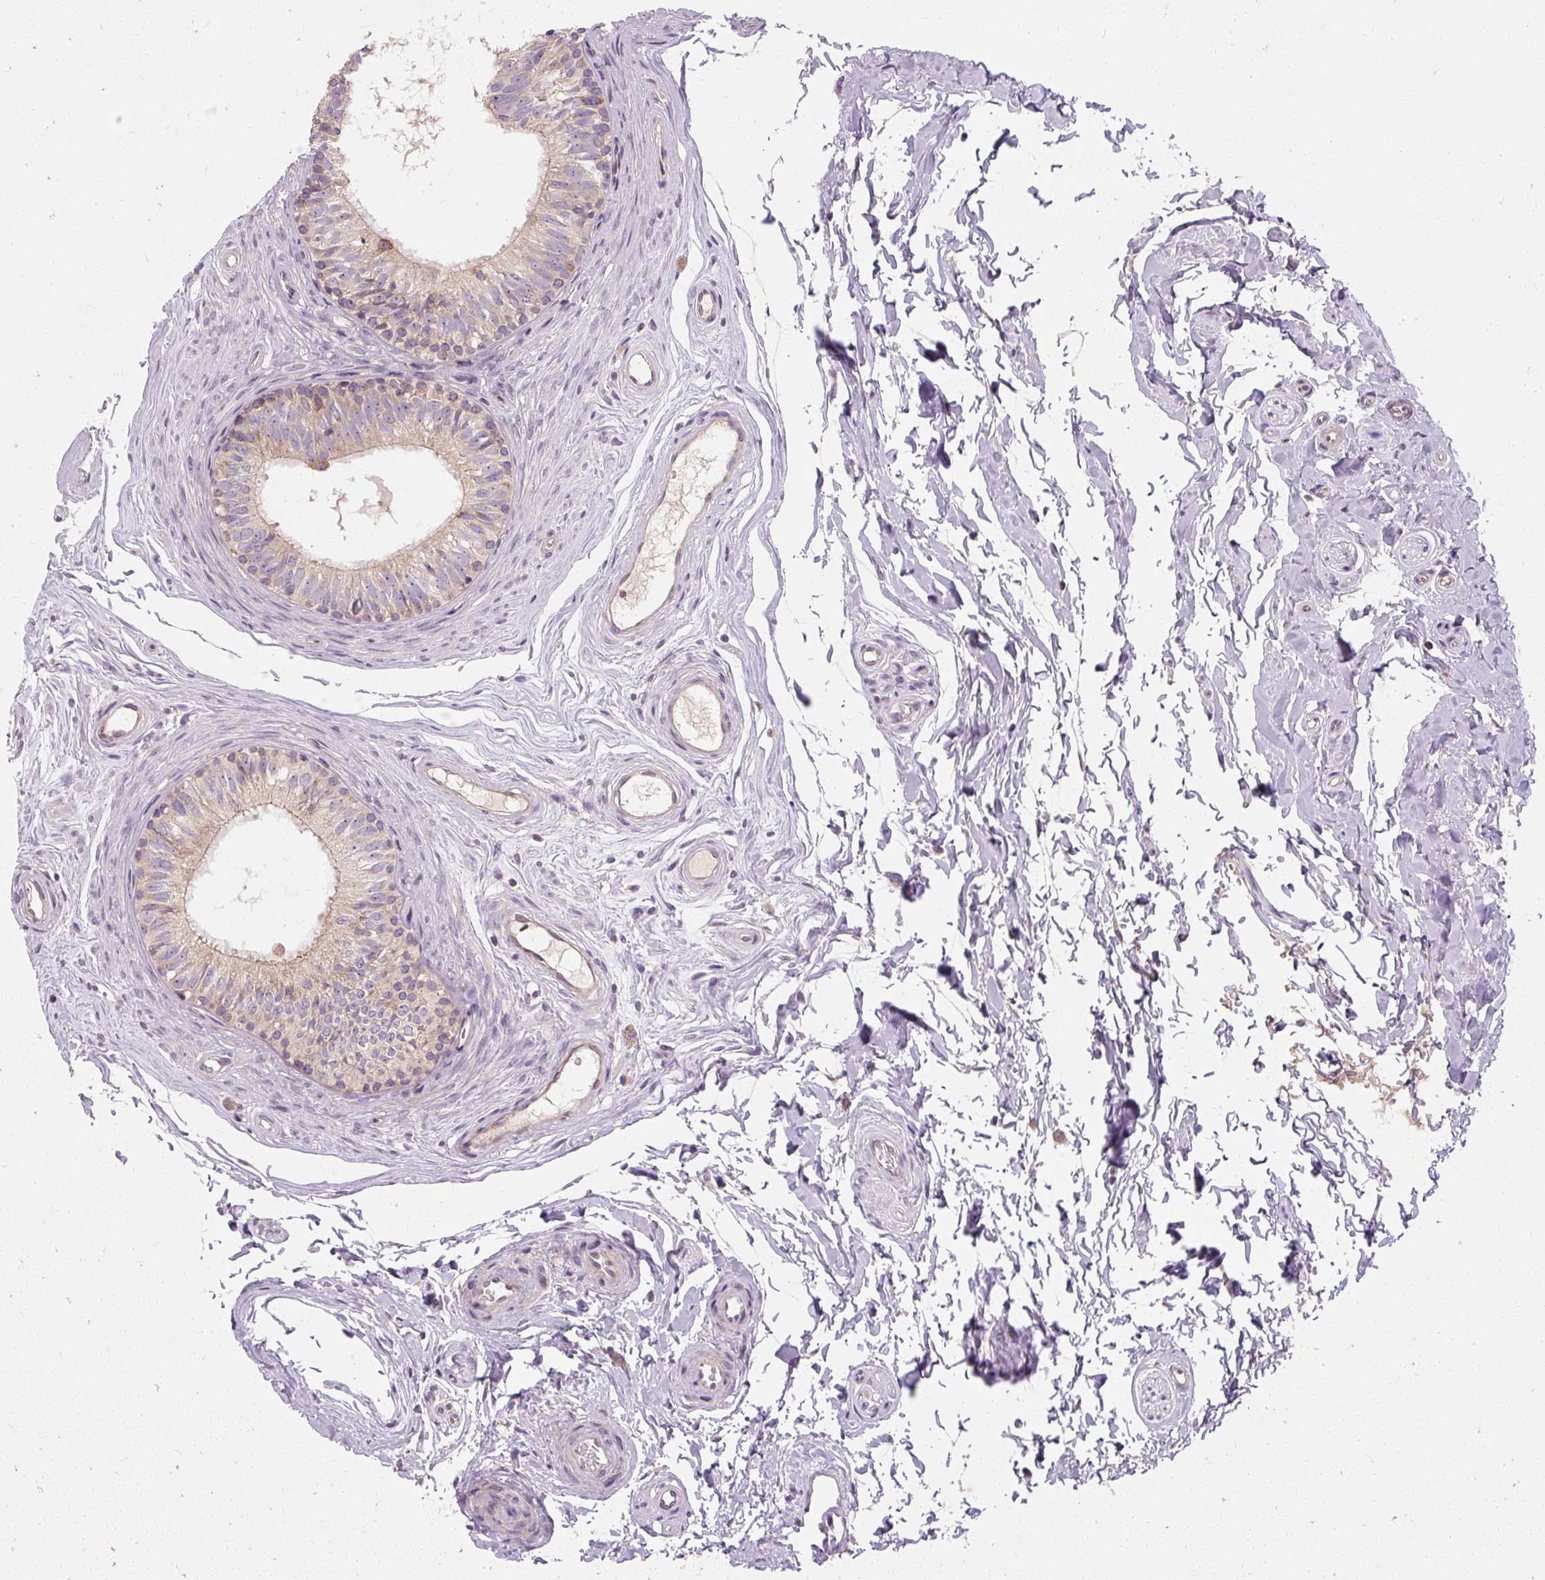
{"staining": {"intensity": "moderate", "quantity": "<25%", "location": "cytoplasmic/membranous"}, "tissue": "epididymis", "cell_type": "Glandular cells", "image_type": "normal", "snomed": [{"axis": "morphology", "description": "Normal tissue, NOS"}, {"axis": "topography", "description": "Epididymis"}], "caption": "Epididymis stained with a brown dye demonstrates moderate cytoplasmic/membranous positive expression in about <25% of glandular cells.", "gene": "PRSS48", "patient": {"sex": "male", "age": 45}}